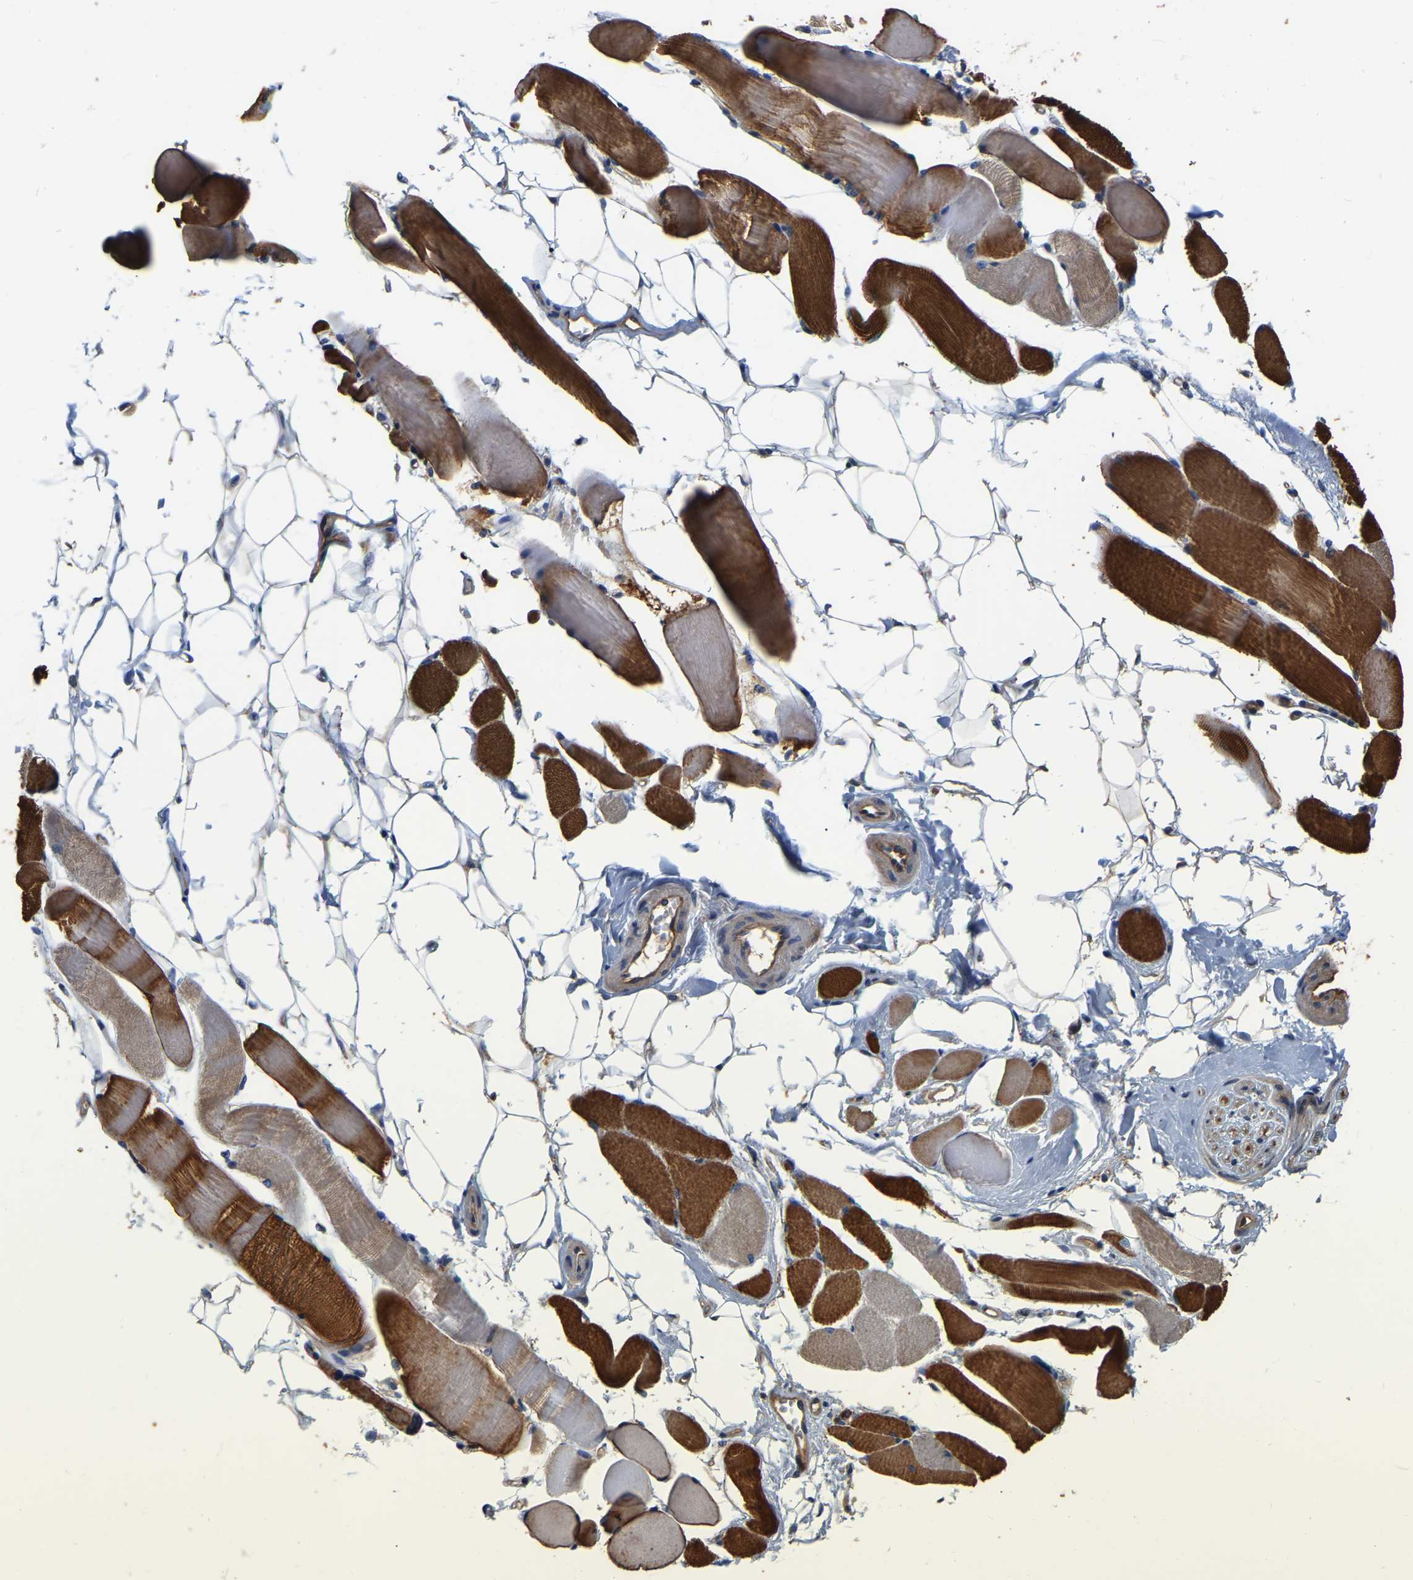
{"staining": {"intensity": "strong", "quantity": "25%-75%", "location": "cytoplasmic/membranous"}, "tissue": "skeletal muscle", "cell_type": "Myocytes", "image_type": "normal", "snomed": [{"axis": "morphology", "description": "Normal tissue, NOS"}, {"axis": "topography", "description": "Skeletal muscle"}, {"axis": "topography", "description": "Peripheral nerve tissue"}], "caption": "Immunohistochemistry image of benign skeletal muscle: human skeletal muscle stained using immunohistochemistry (IHC) exhibits high levels of strong protein expression localized specifically in the cytoplasmic/membranous of myocytes, appearing as a cytoplasmic/membranous brown color.", "gene": "GARS1", "patient": {"sex": "female", "age": 84}}